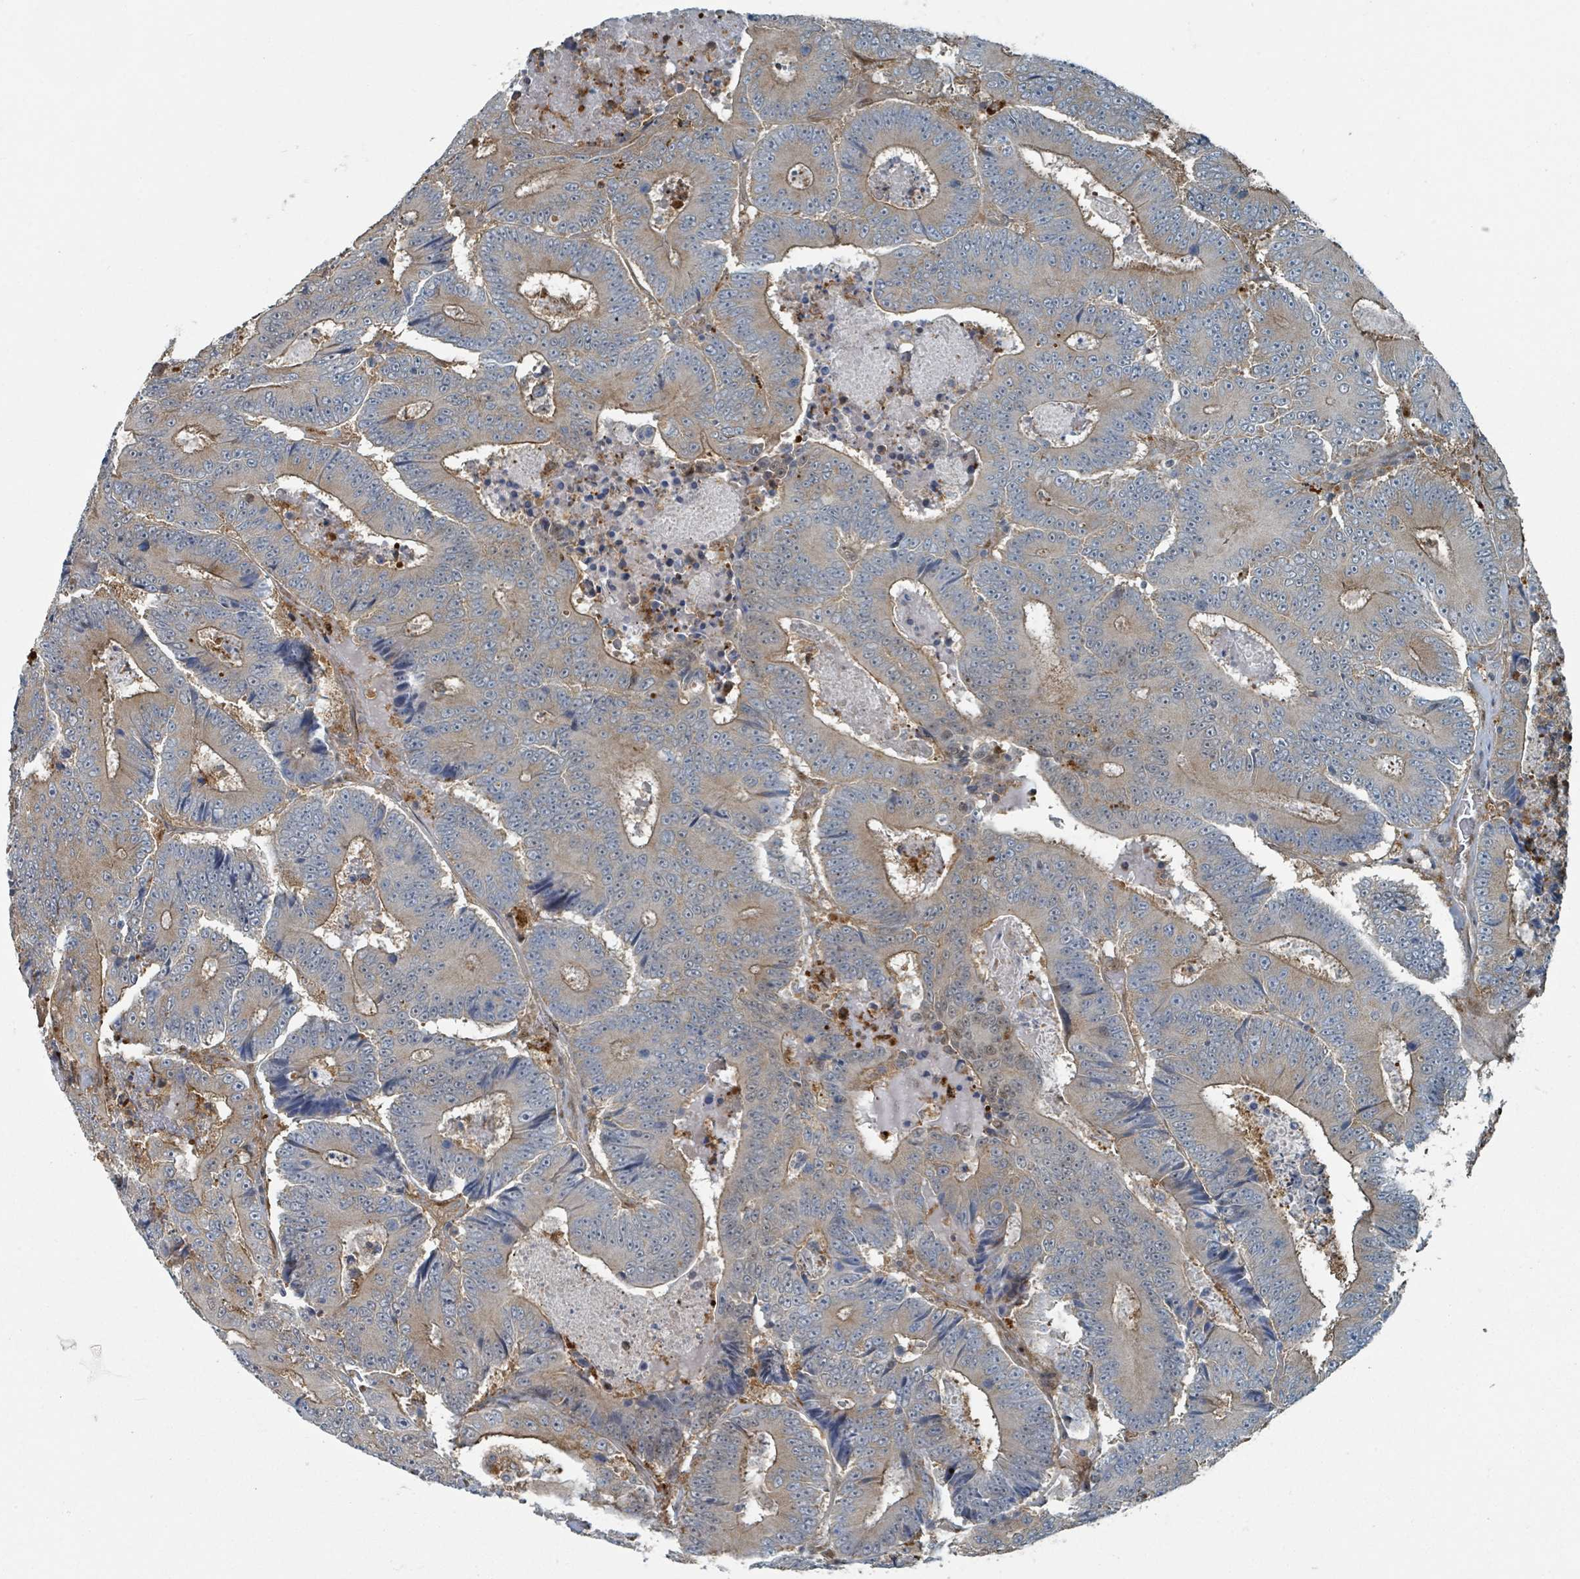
{"staining": {"intensity": "weak", "quantity": ">75%", "location": "cytoplasmic/membranous"}, "tissue": "colorectal cancer", "cell_type": "Tumor cells", "image_type": "cancer", "snomed": [{"axis": "morphology", "description": "Adenocarcinoma, NOS"}, {"axis": "topography", "description": "Colon"}], "caption": "Immunohistochemistry photomicrograph of adenocarcinoma (colorectal) stained for a protein (brown), which shows low levels of weak cytoplasmic/membranous positivity in about >75% of tumor cells.", "gene": "RHPN2", "patient": {"sex": "male", "age": 83}}